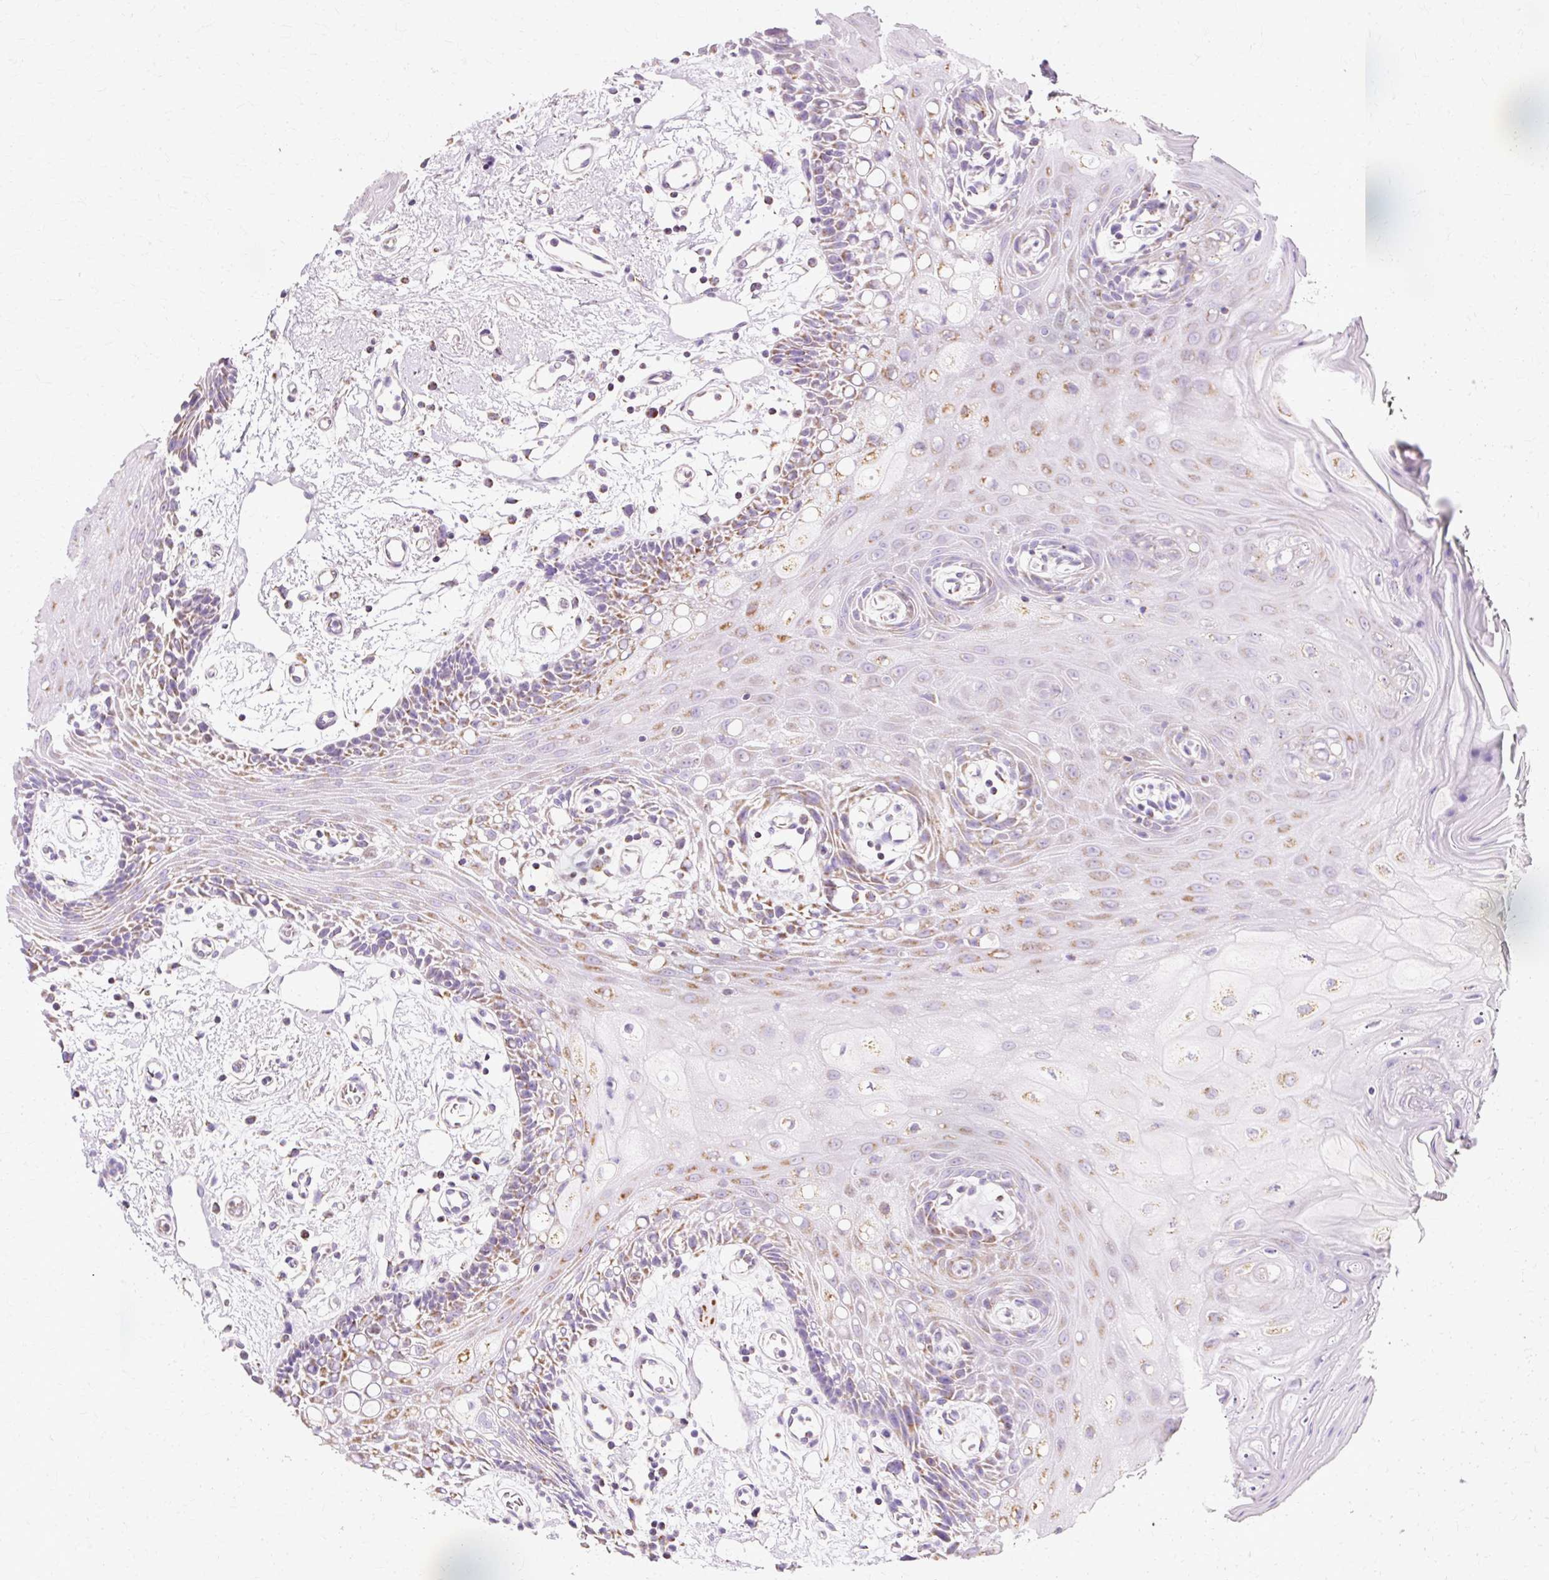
{"staining": {"intensity": "moderate", "quantity": "<25%", "location": "cytoplasmic/membranous"}, "tissue": "oral mucosa", "cell_type": "Squamous epithelial cells", "image_type": "normal", "snomed": [{"axis": "morphology", "description": "Normal tissue, NOS"}, {"axis": "topography", "description": "Oral tissue"}], "caption": "This is a micrograph of immunohistochemistry (IHC) staining of unremarkable oral mucosa, which shows moderate expression in the cytoplasmic/membranous of squamous epithelial cells.", "gene": "ATP5PO", "patient": {"sex": "female", "age": 59}}